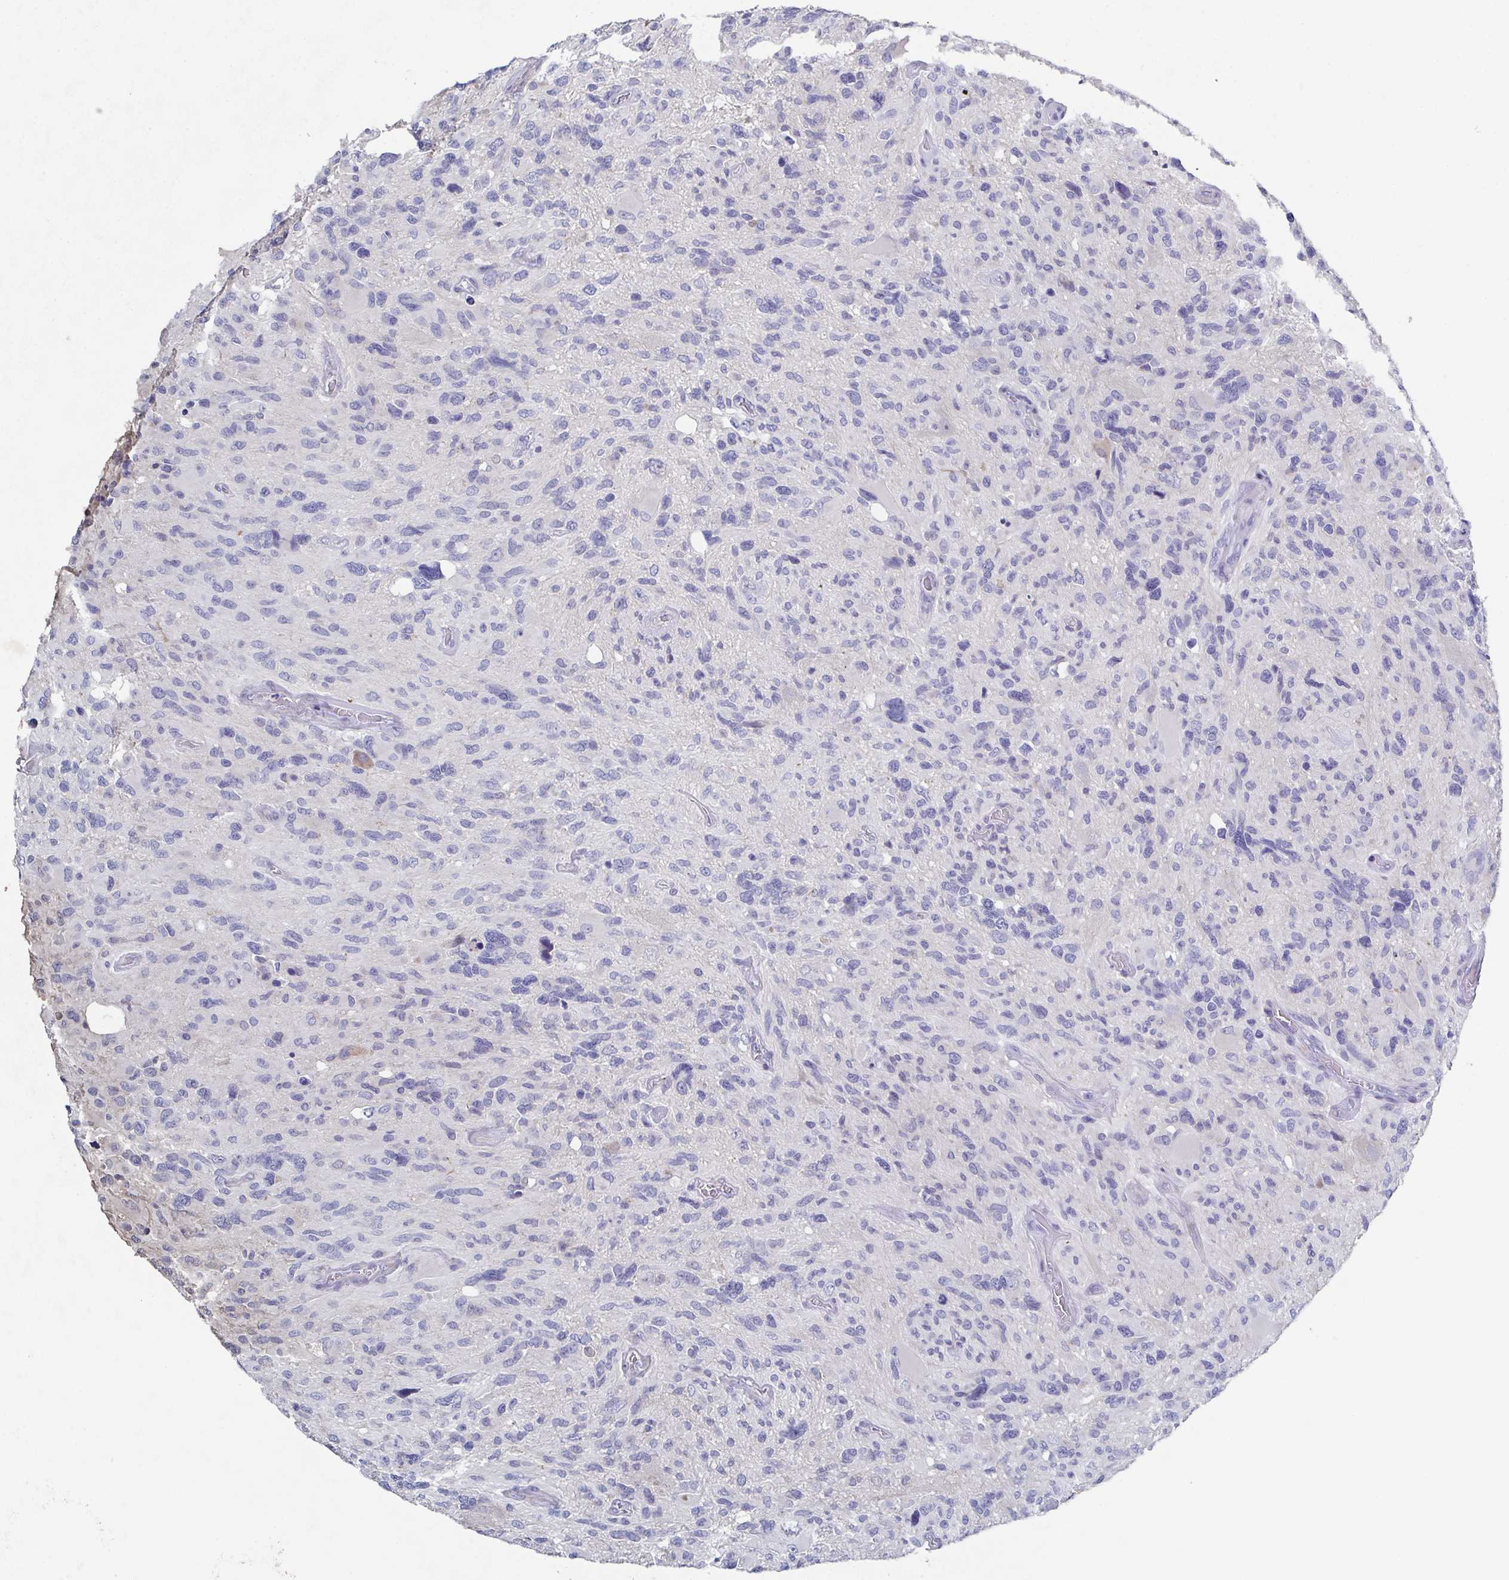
{"staining": {"intensity": "negative", "quantity": "none", "location": "none"}, "tissue": "glioma", "cell_type": "Tumor cells", "image_type": "cancer", "snomed": [{"axis": "morphology", "description": "Glioma, malignant, High grade"}, {"axis": "topography", "description": "Brain"}], "caption": "Human malignant glioma (high-grade) stained for a protein using IHC displays no positivity in tumor cells.", "gene": "SSC4D", "patient": {"sex": "male", "age": 49}}